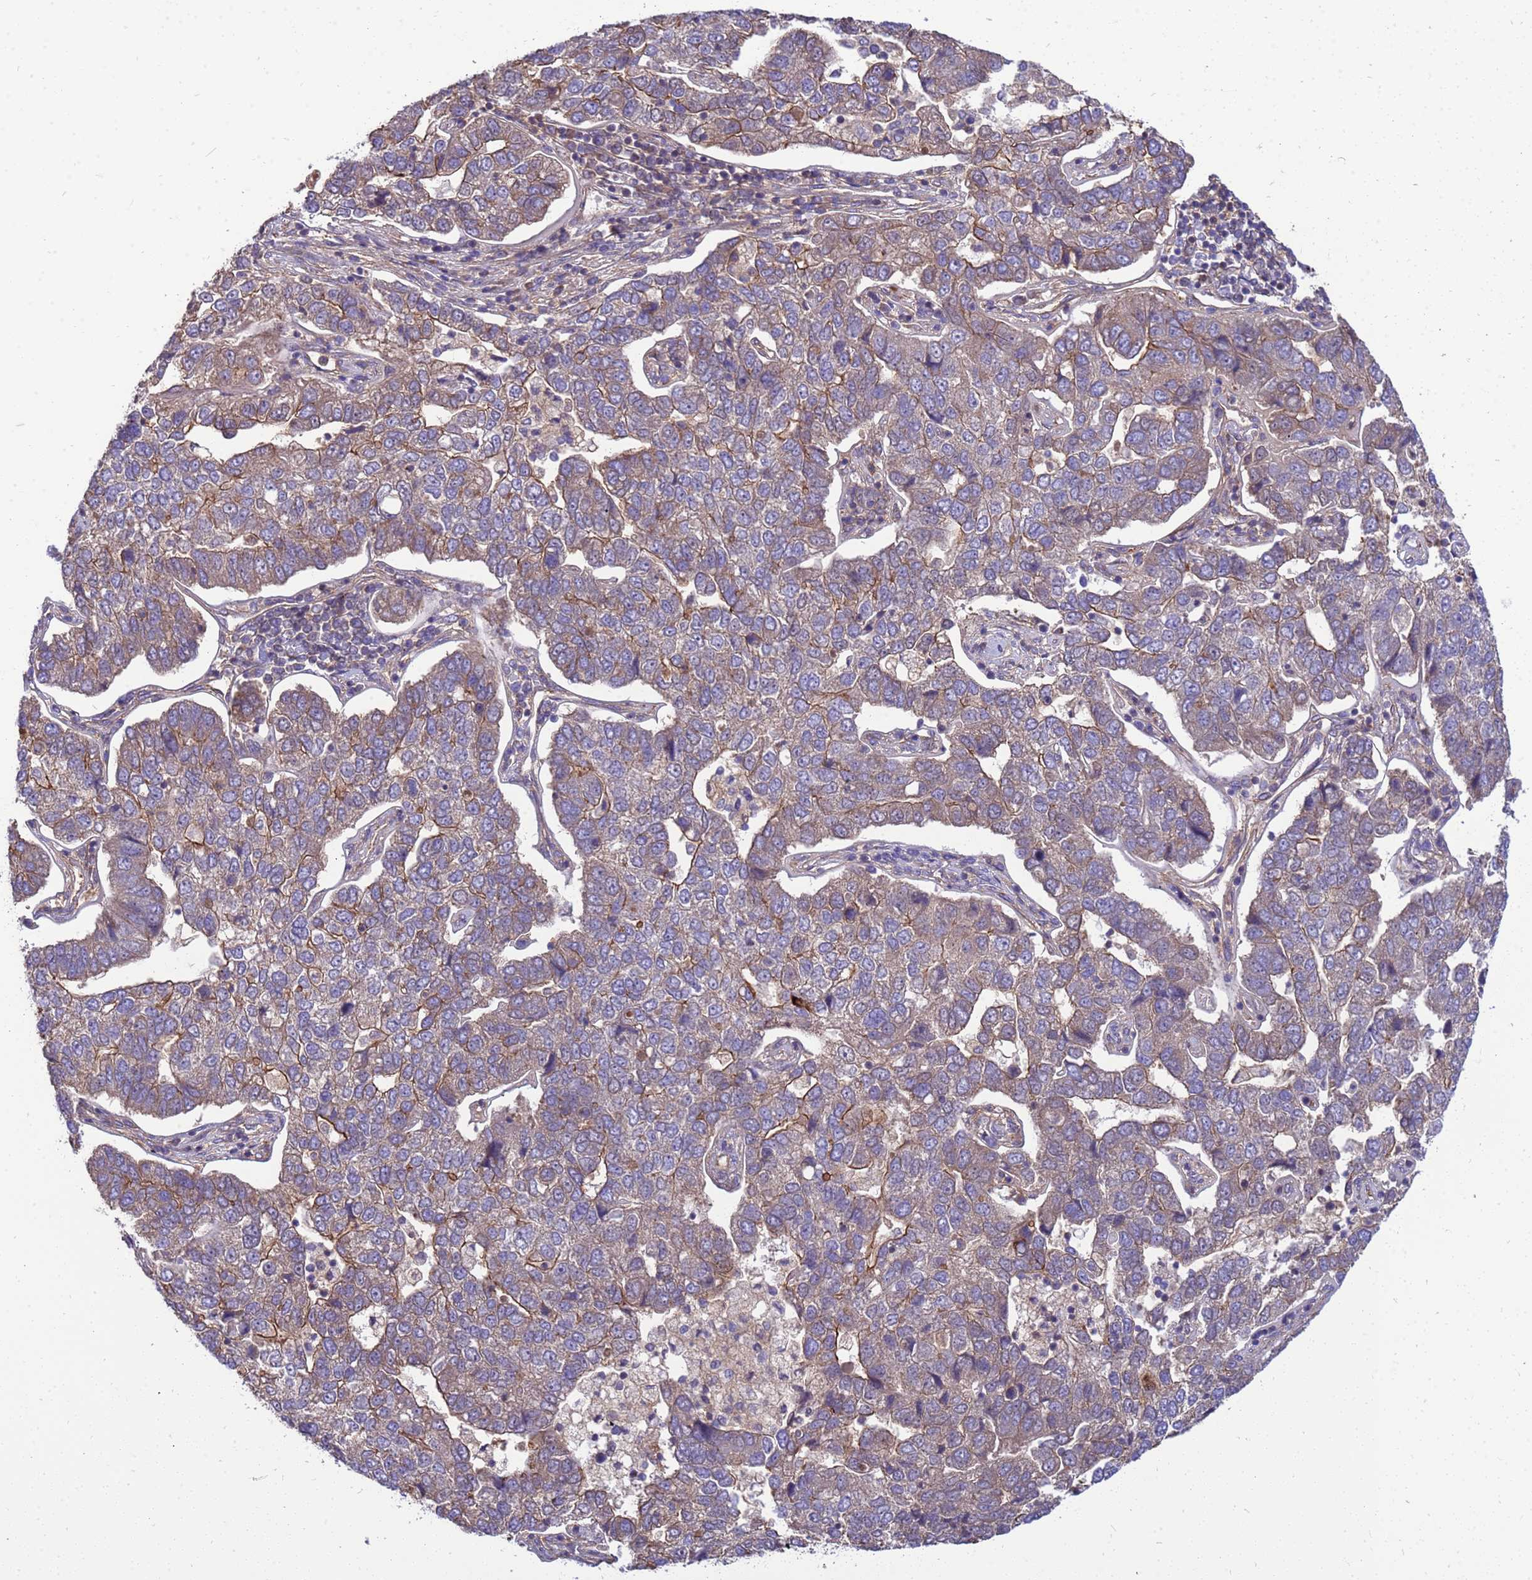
{"staining": {"intensity": "moderate", "quantity": "25%-75%", "location": "cytoplasmic/membranous"}, "tissue": "pancreatic cancer", "cell_type": "Tumor cells", "image_type": "cancer", "snomed": [{"axis": "morphology", "description": "Adenocarcinoma, NOS"}, {"axis": "topography", "description": "Pancreas"}], "caption": "Pancreatic cancer tissue shows moderate cytoplasmic/membranous expression in approximately 25%-75% of tumor cells, visualized by immunohistochemistry.", "gene": "SMCO3", "patient": {"sex": "female", "age": 61}}